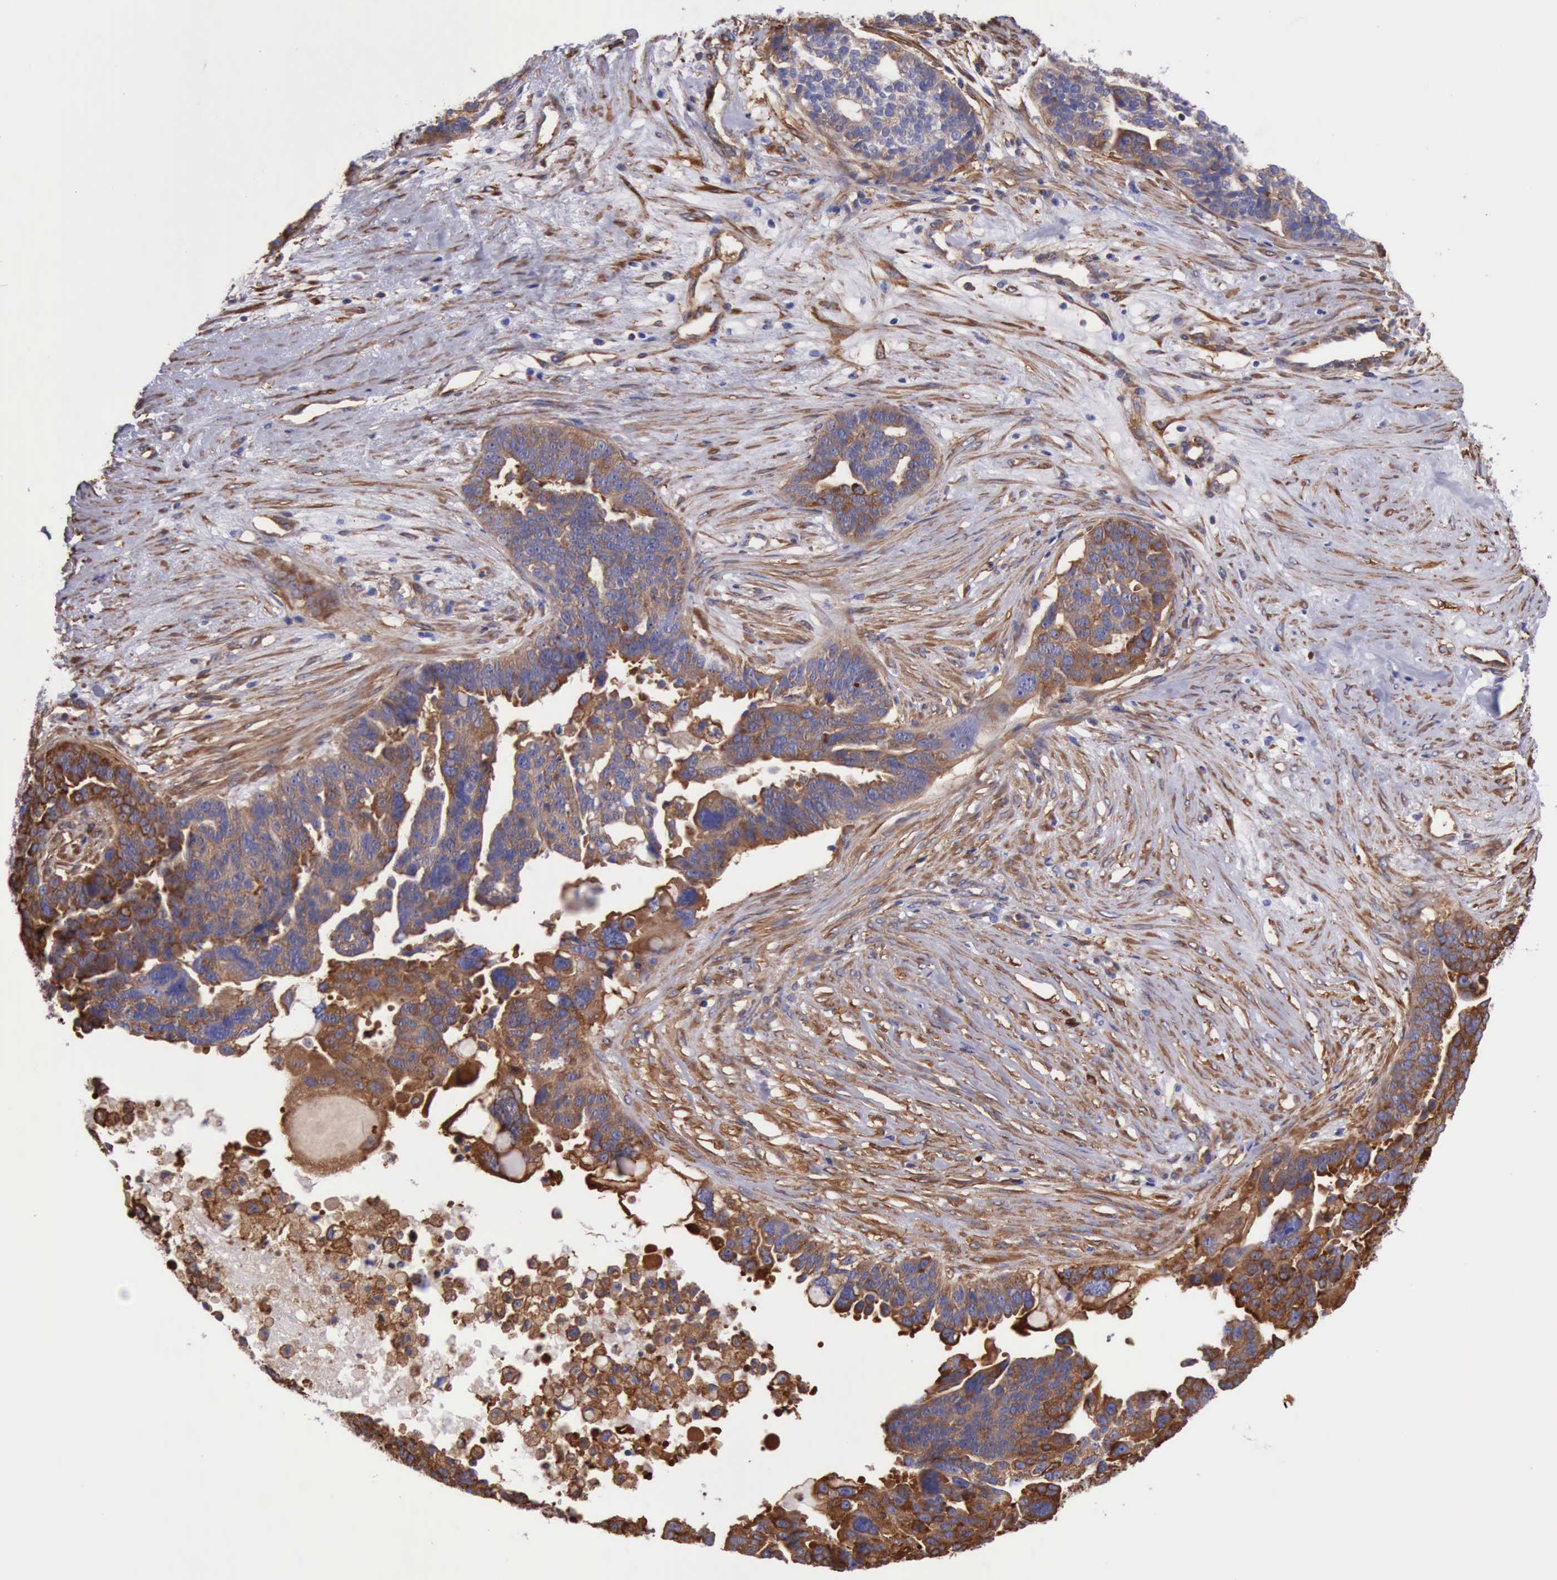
{"staining": {"intensity": "weak", "quantity": ">75%", "location": "cytoplasmic/membranous"}, "tissue": "ovarian cancer", "cell_type": "Tumor cells", "image_type": "cancer", "snomed": [{"axis": "morphology", "description": "Cystadenocarcinoma, serous, NOS"}, {"axis": "topography", "description": "Ovary"}], "caption": "The immunohistochemical stain shows weak cytoplasmic/membranous staining in tumor cells of ovarian cancer (serous cystadenocarcinoma) tissue.", "gene": "FLNA", "patient": {"sex": "female", "age": 59}}